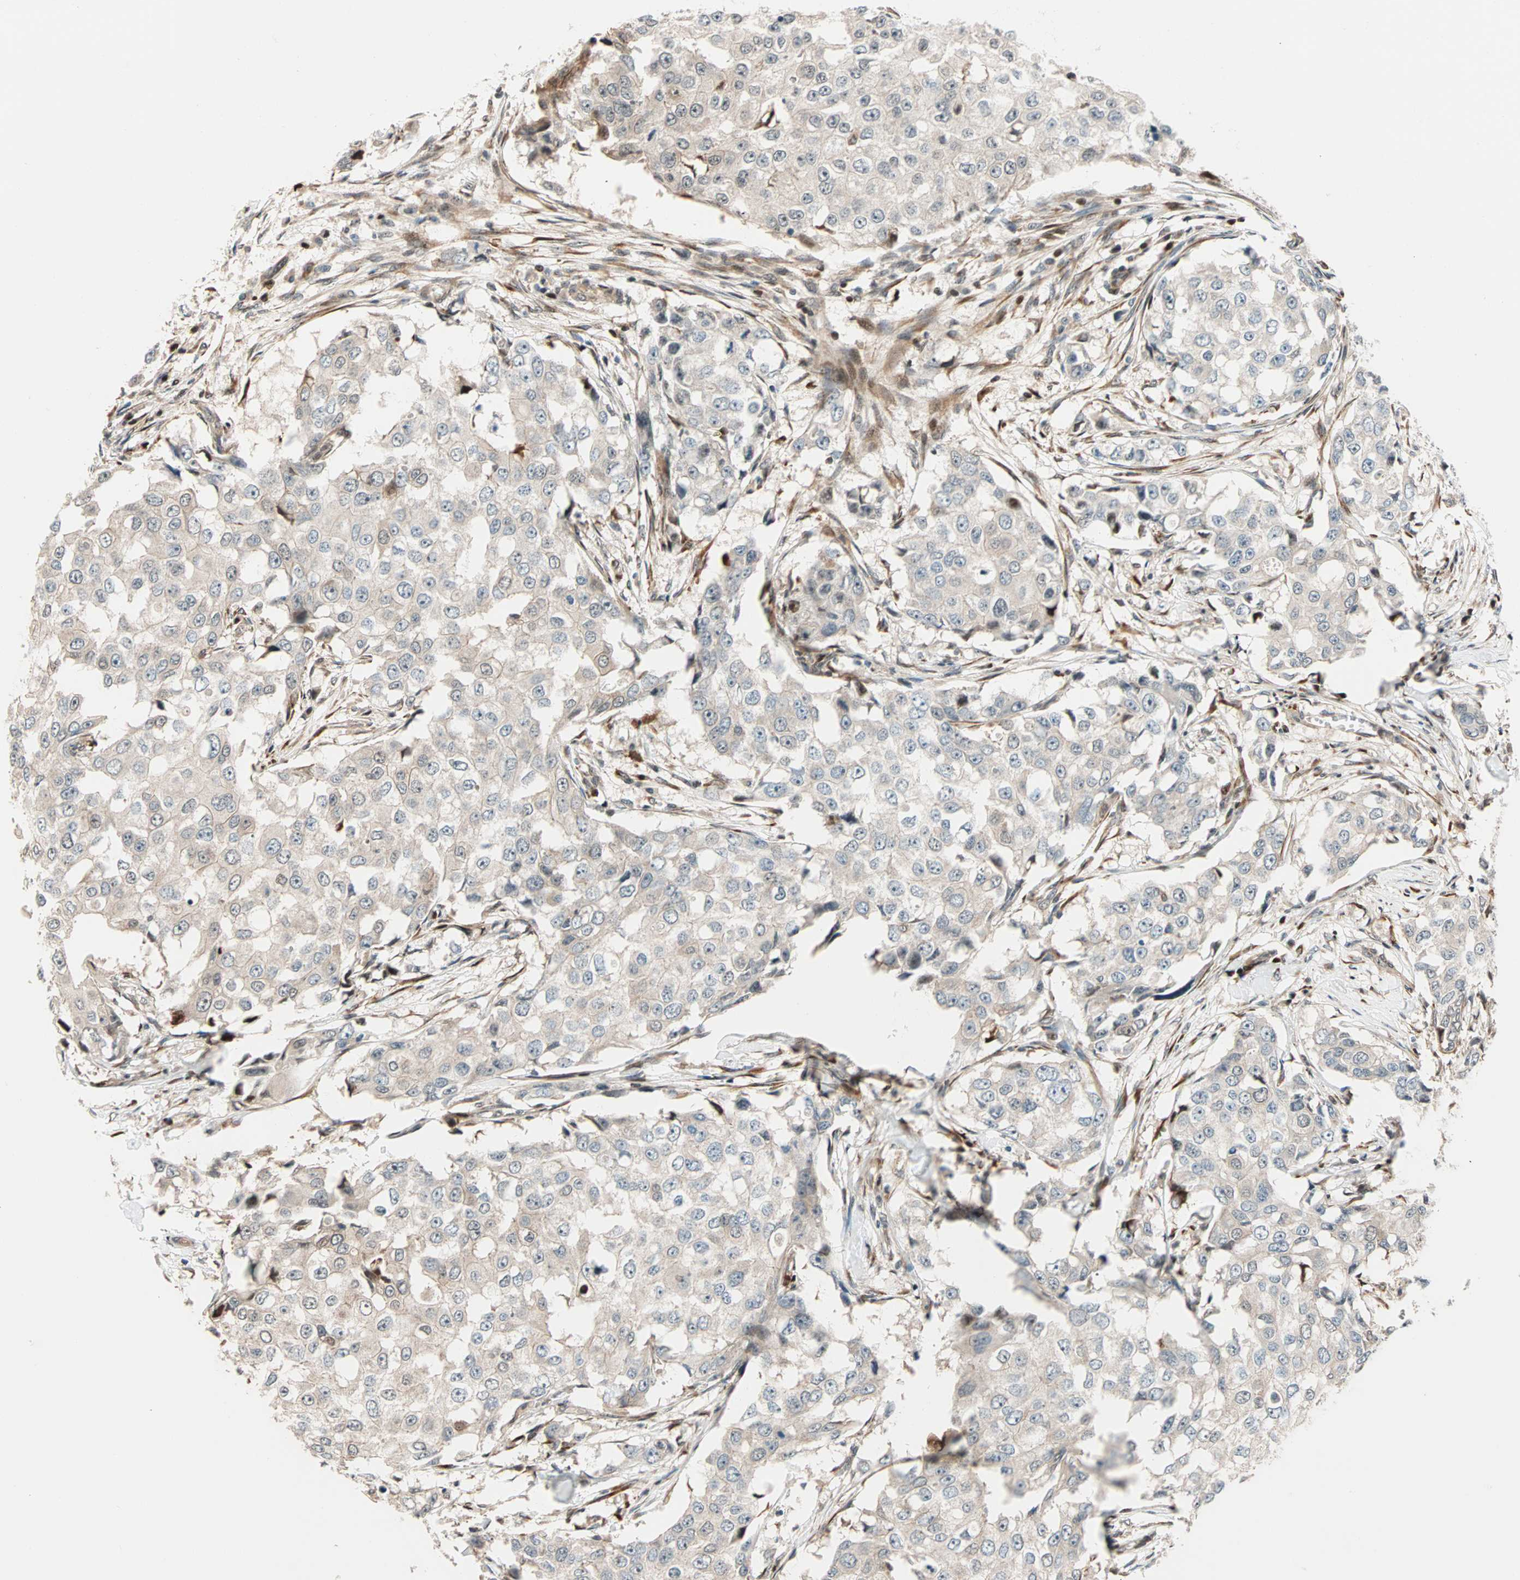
{"staining": {"intensity": "moderate", "quantity": ">75%", "location": "cytoplasmic/membranous"}, "tissue": "breast cancer", "cell_type": "Tumor cells", "image_type": "cancer", "snomed": [{"axis": "morphology", "description": "Duct carcinoma"}, {"axis": "topography", "description": "Breast"}], "caption": "Intraductal carcinoma (breast) tissue demonstrates moderate cytoplasmic/membranous staining in about >75% of tumor cells Ihc stains the protein in brown and the nuclei are stained blue.", "gene": "HECW1", "patient": {"sex": "female", "age": 27}}